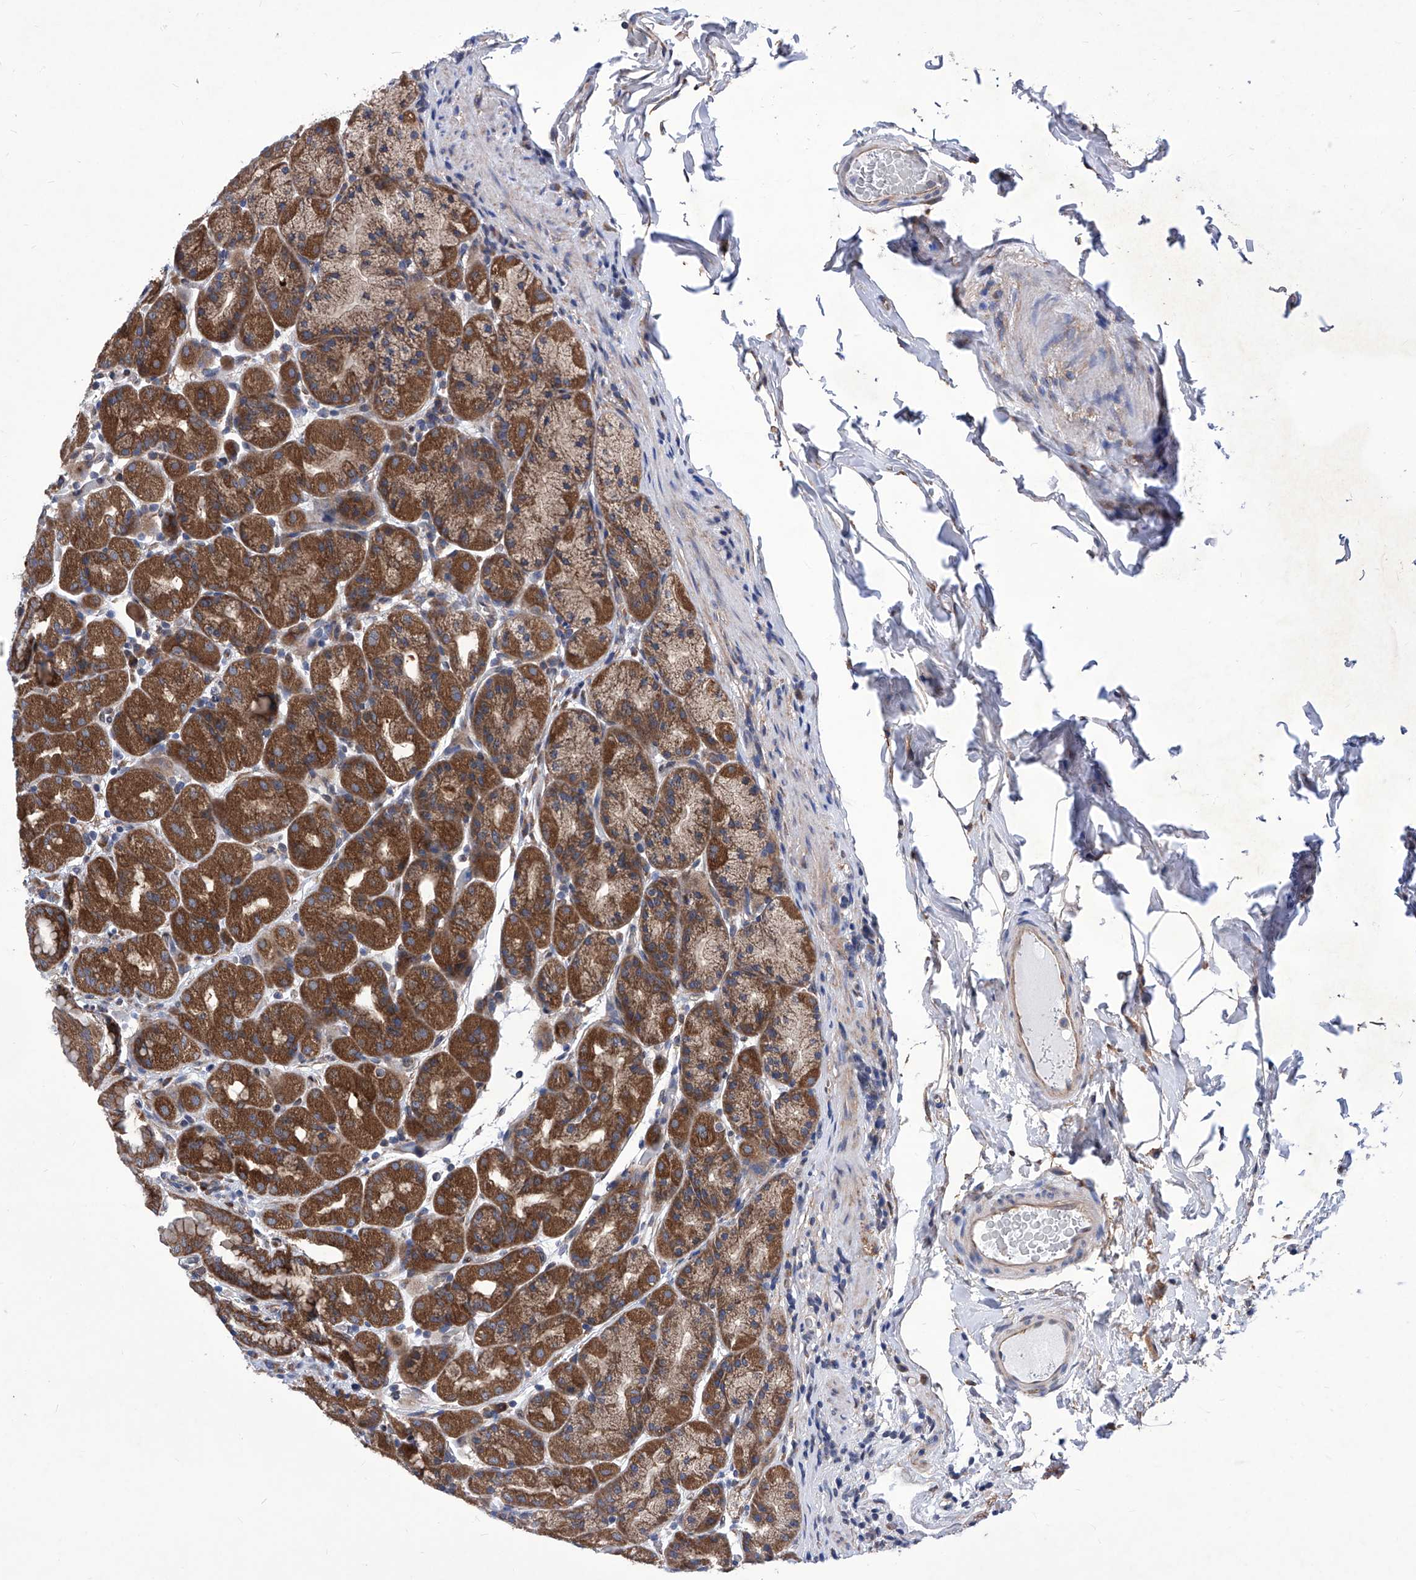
{"staining": {"intensity": "strong", "quantity": ">75%", "location": "cytoplasmic/membranous"}, "tissue": "stomach", "cell_type": "Glandular cells", "image_type": "normal", "snomed": [{"axis": "morphology", "description": "Normal tissue, NOS"}, {"axis": "topography", "description": "Stomach, upper"}], "caption": "High-power microscopy captured an IHC photomicrograph of unremarkable stomach, revealing strong cytoplasmic/membranous expression in about >75% of glandular cells. Immunohistochemistry (ihc) stains the protein of interest in brown and the nuclei are stained blue.", "gene": "KTI12", "patient": {"sex": "male", "age": 68}}